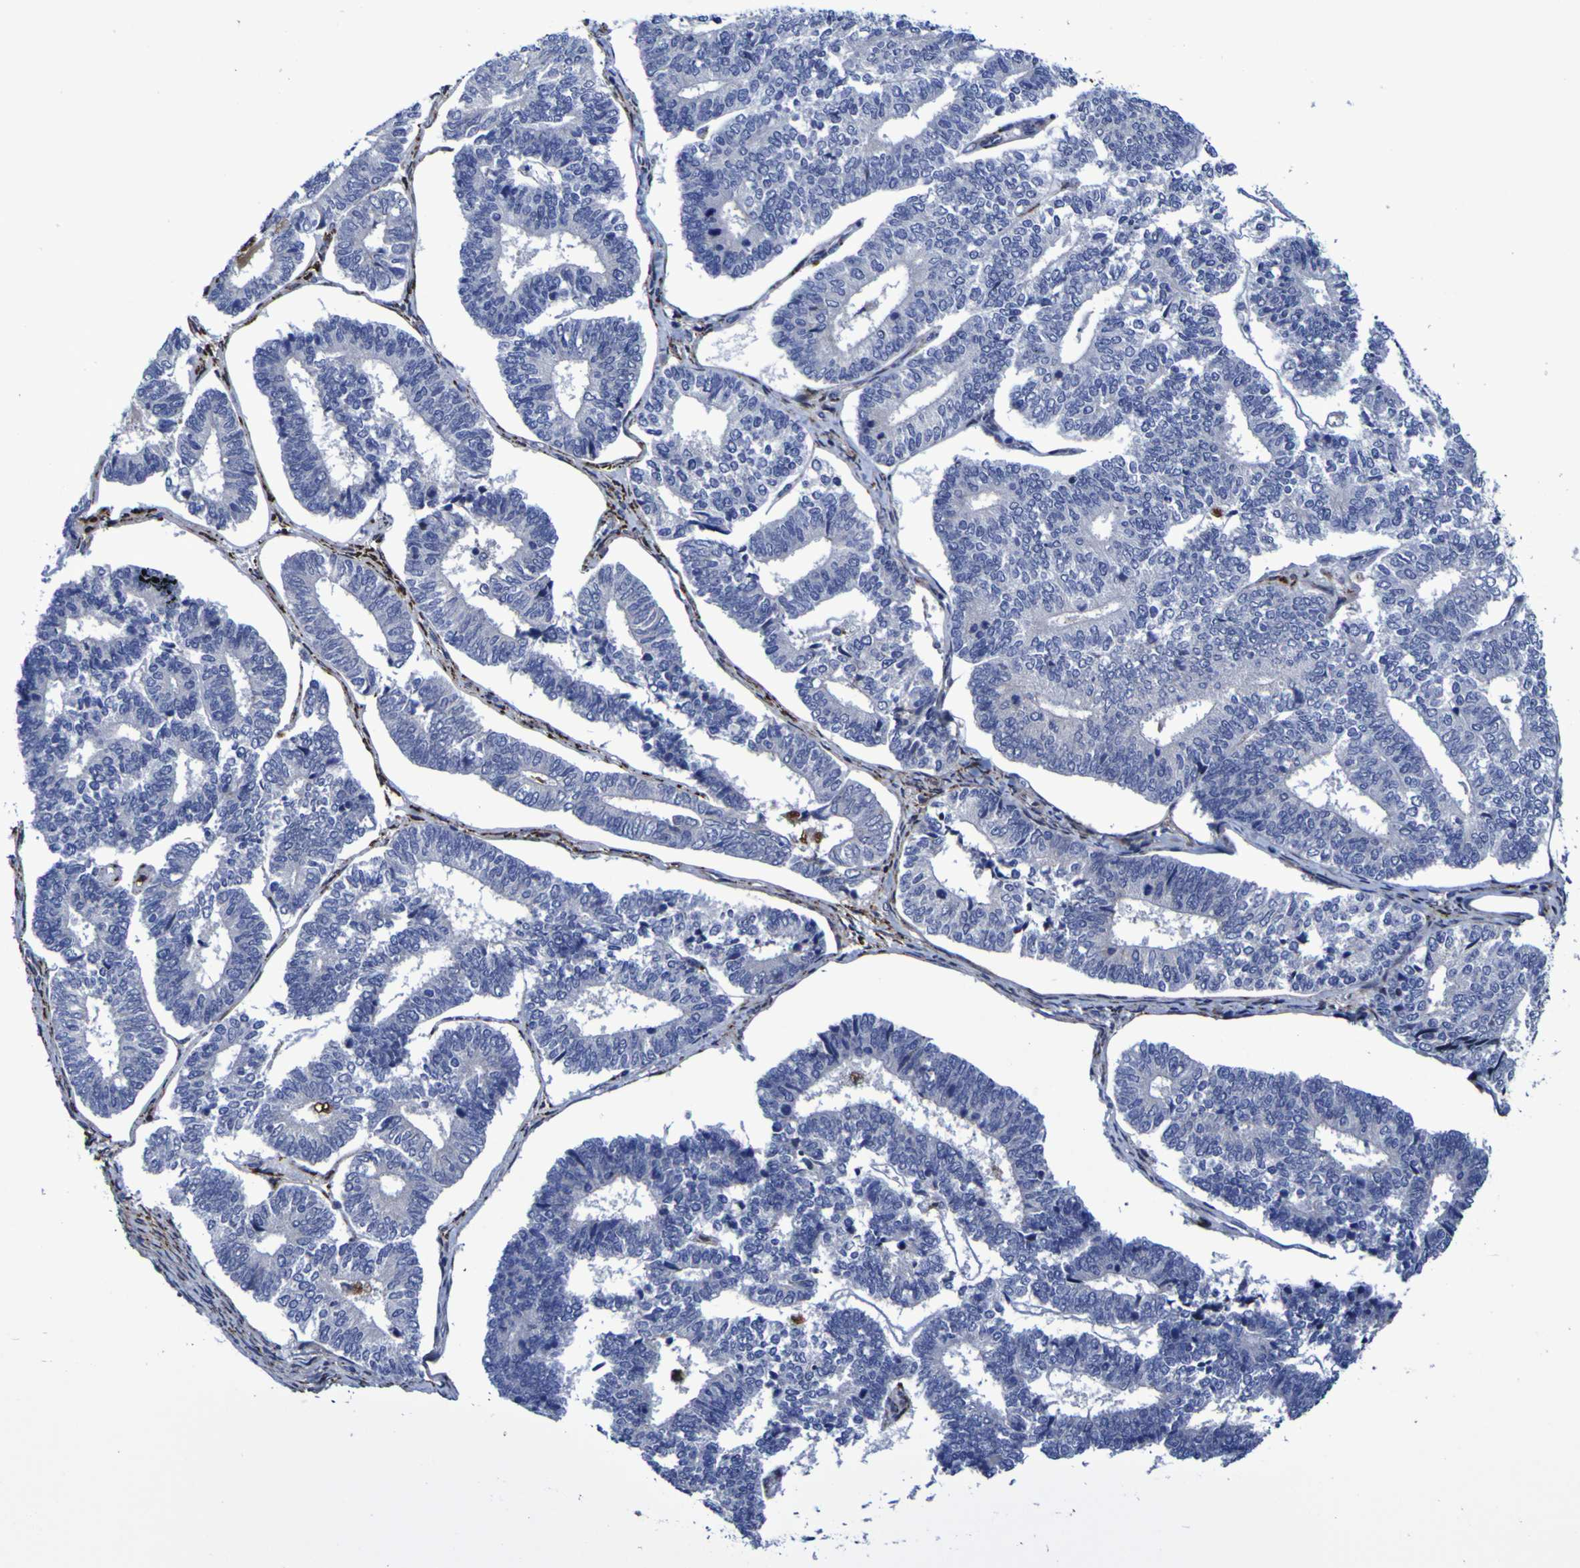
{"staining": {"intensity": "negative", "quantity": "none", "location": "none"}, "tissue": "endometrial cancer", "cell_type": "Tumor cells", "image_type": "cancer", "snomed": [{"axis": "morphology", "description": "Adenocarcinoma, NOS"}, {"axis": "topography", "description": "Endometrium"}], "caption": "High magnification brightfield microscopy of endometrial cancer stained with DAB (brown) and counterstained with hematoxylin (blue): tumor cells show no significant staining.", "gene": "MGLL", "patient": {"sex": "female", "age": 70}}